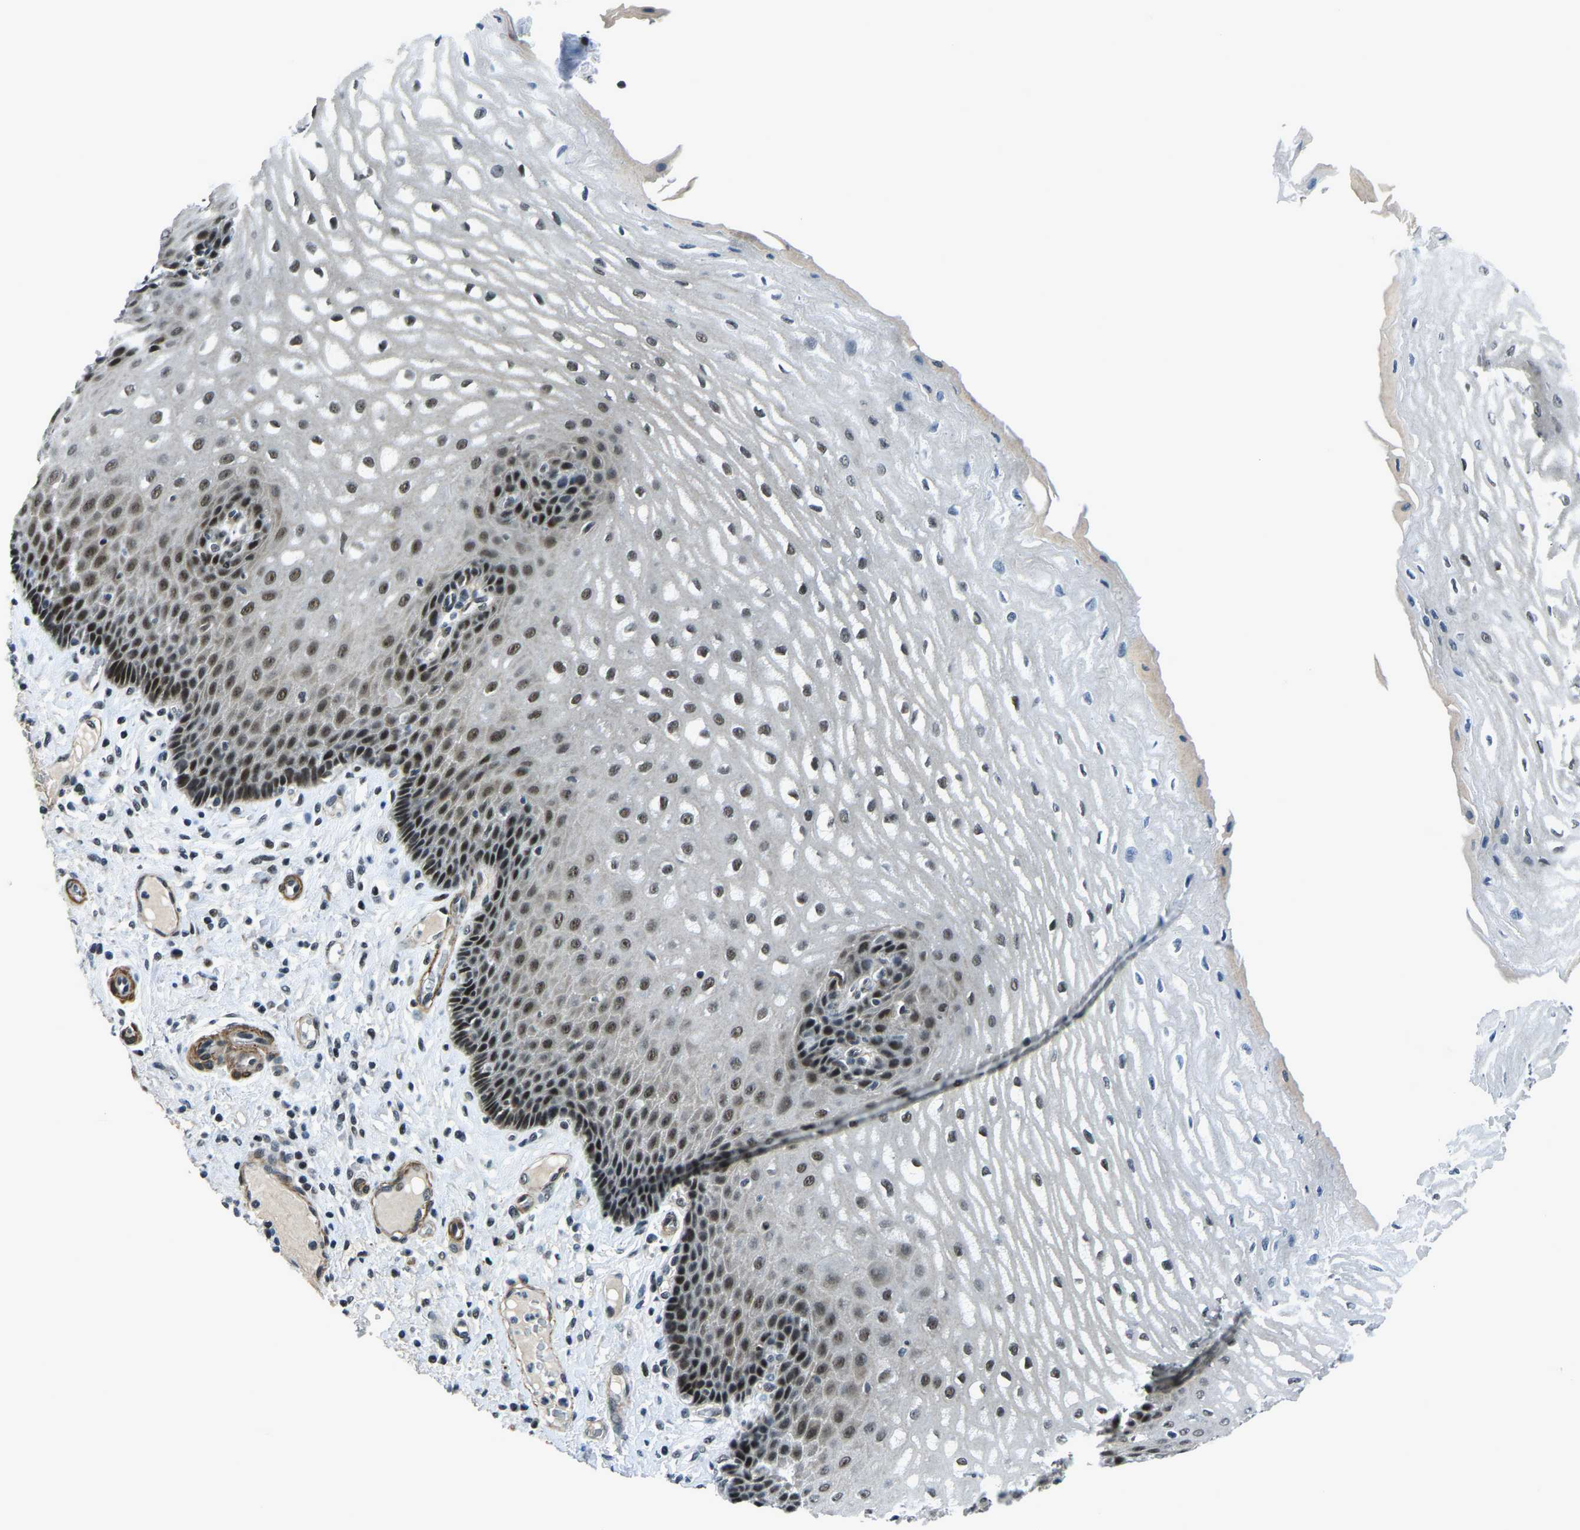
{"staining": {"intensity": "moderate", "quantity": ">75%", "location": "nuclear"}, "tissue": "esophagus", "cell_type": "Squamous epithelial cells", "image_type": "normal", "snomed": [{"axis": "morphology", "description": "Normal tissue, NOS"}, {"axis": "topography", "description": "Esophagus"}], "caption": "Immunohistochemical staining of unremarkable esophagus shows moderate nuclear protein expression in approximately >75% of squamous epithelial cells.", "gene": "PRCC", "patient": {"sex": "male", "age": 54}}